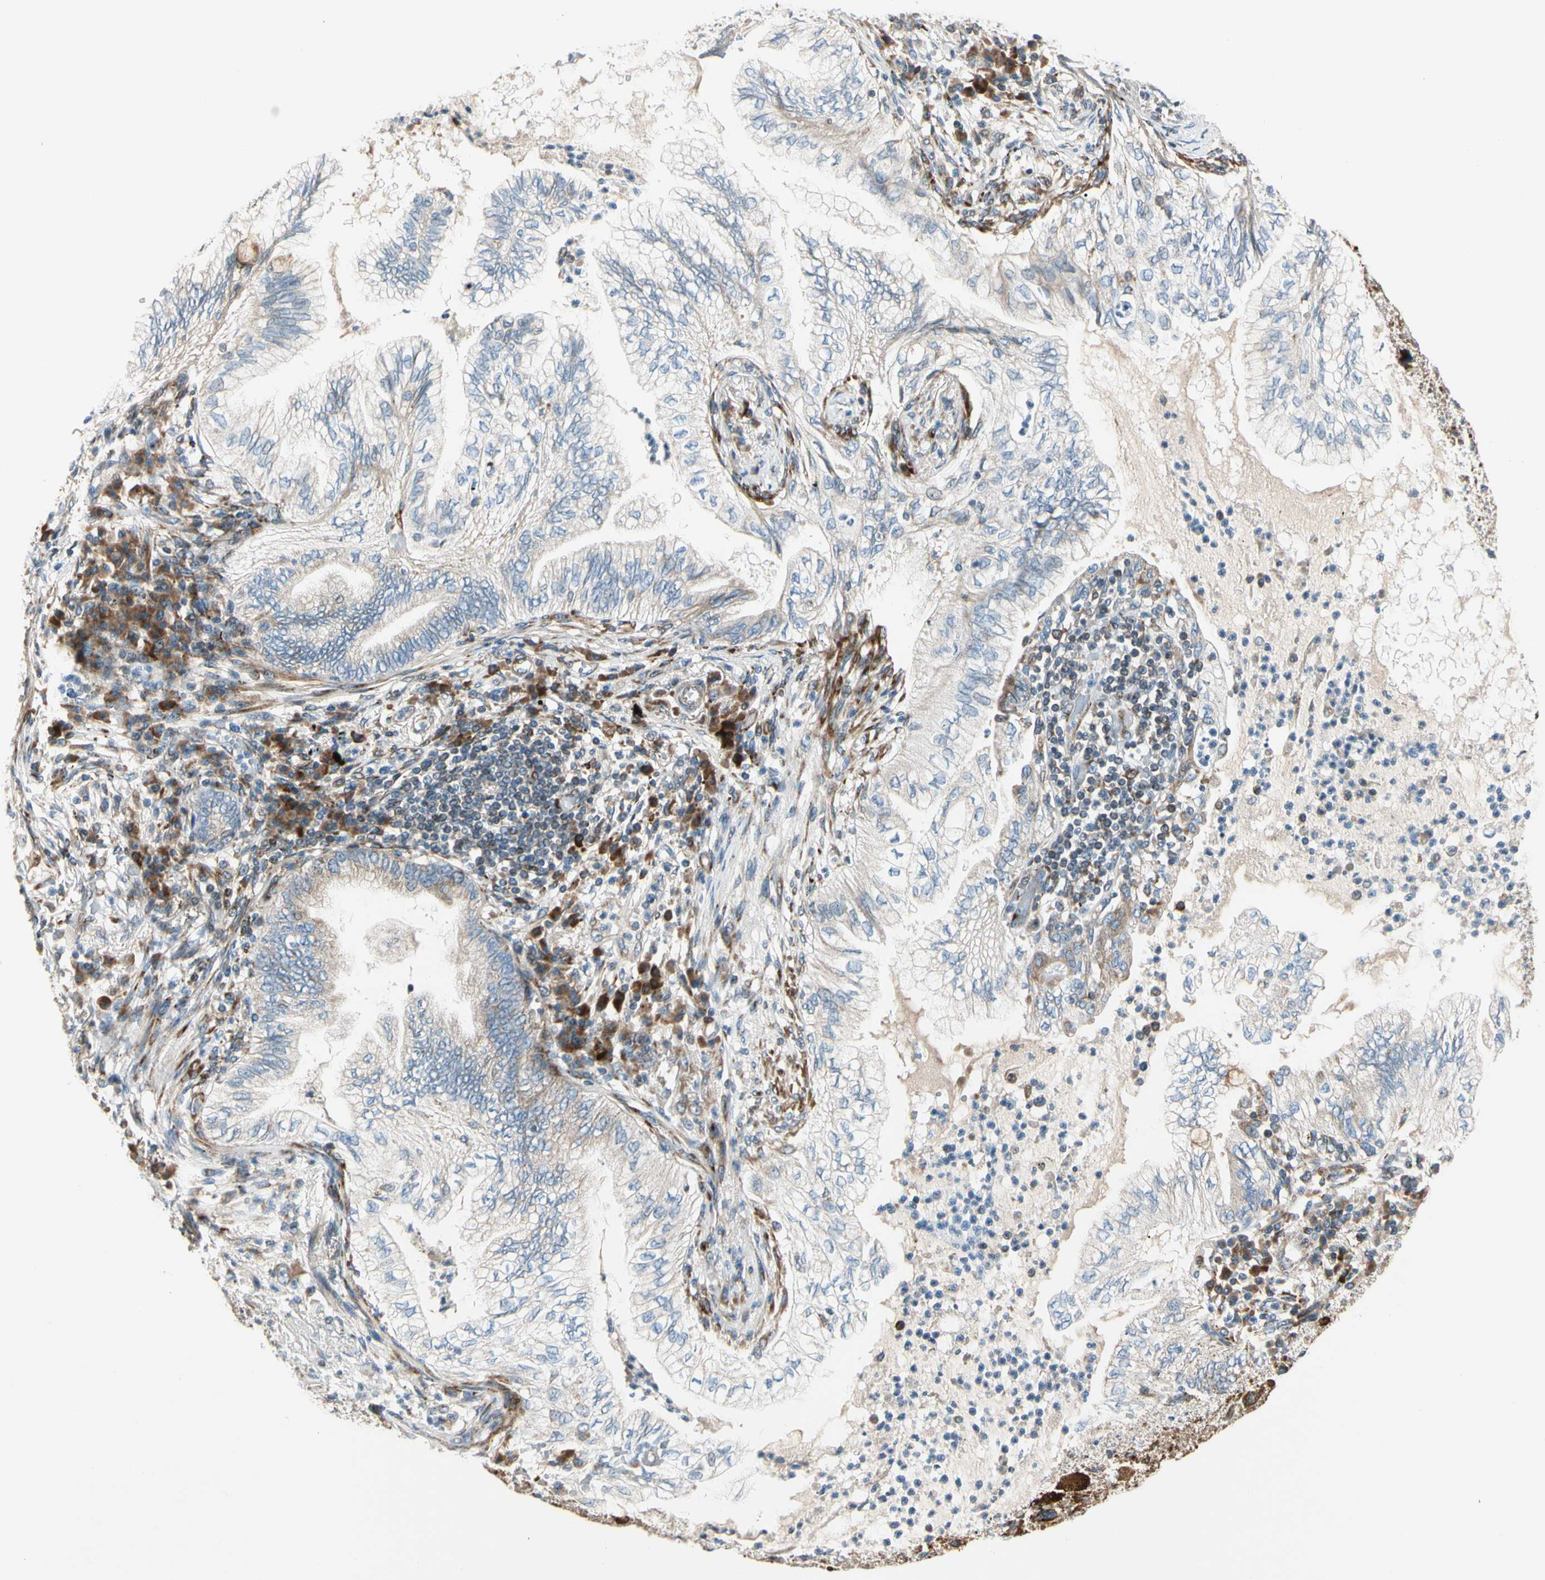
{"staining": {"intensity": "weak", "quantity": "25%-75%", "location": "cytoplasmic/membranous"}, "tissue": "lung cancer", "cell_type": "Tumor cells", "image_type": "cancer", "snomed": [{"axis": "morphology", "description": "Normal tissue, NOS"}, {"axis": "morphology", "description": "Adenocarcinoma, NOS"}, {"axis": "topography", "description": "Bronchus"}, {"axis": "topography", "description": "Lung"}], "caption": "Immunohistochemical staining of lung adenocarcinoma displays weak cytoplasmic/membranous protein positivity in about 25%-75% of tumor cells.", "gene": "MRPL9", "patient": {"sex": "female", "age": 70}}